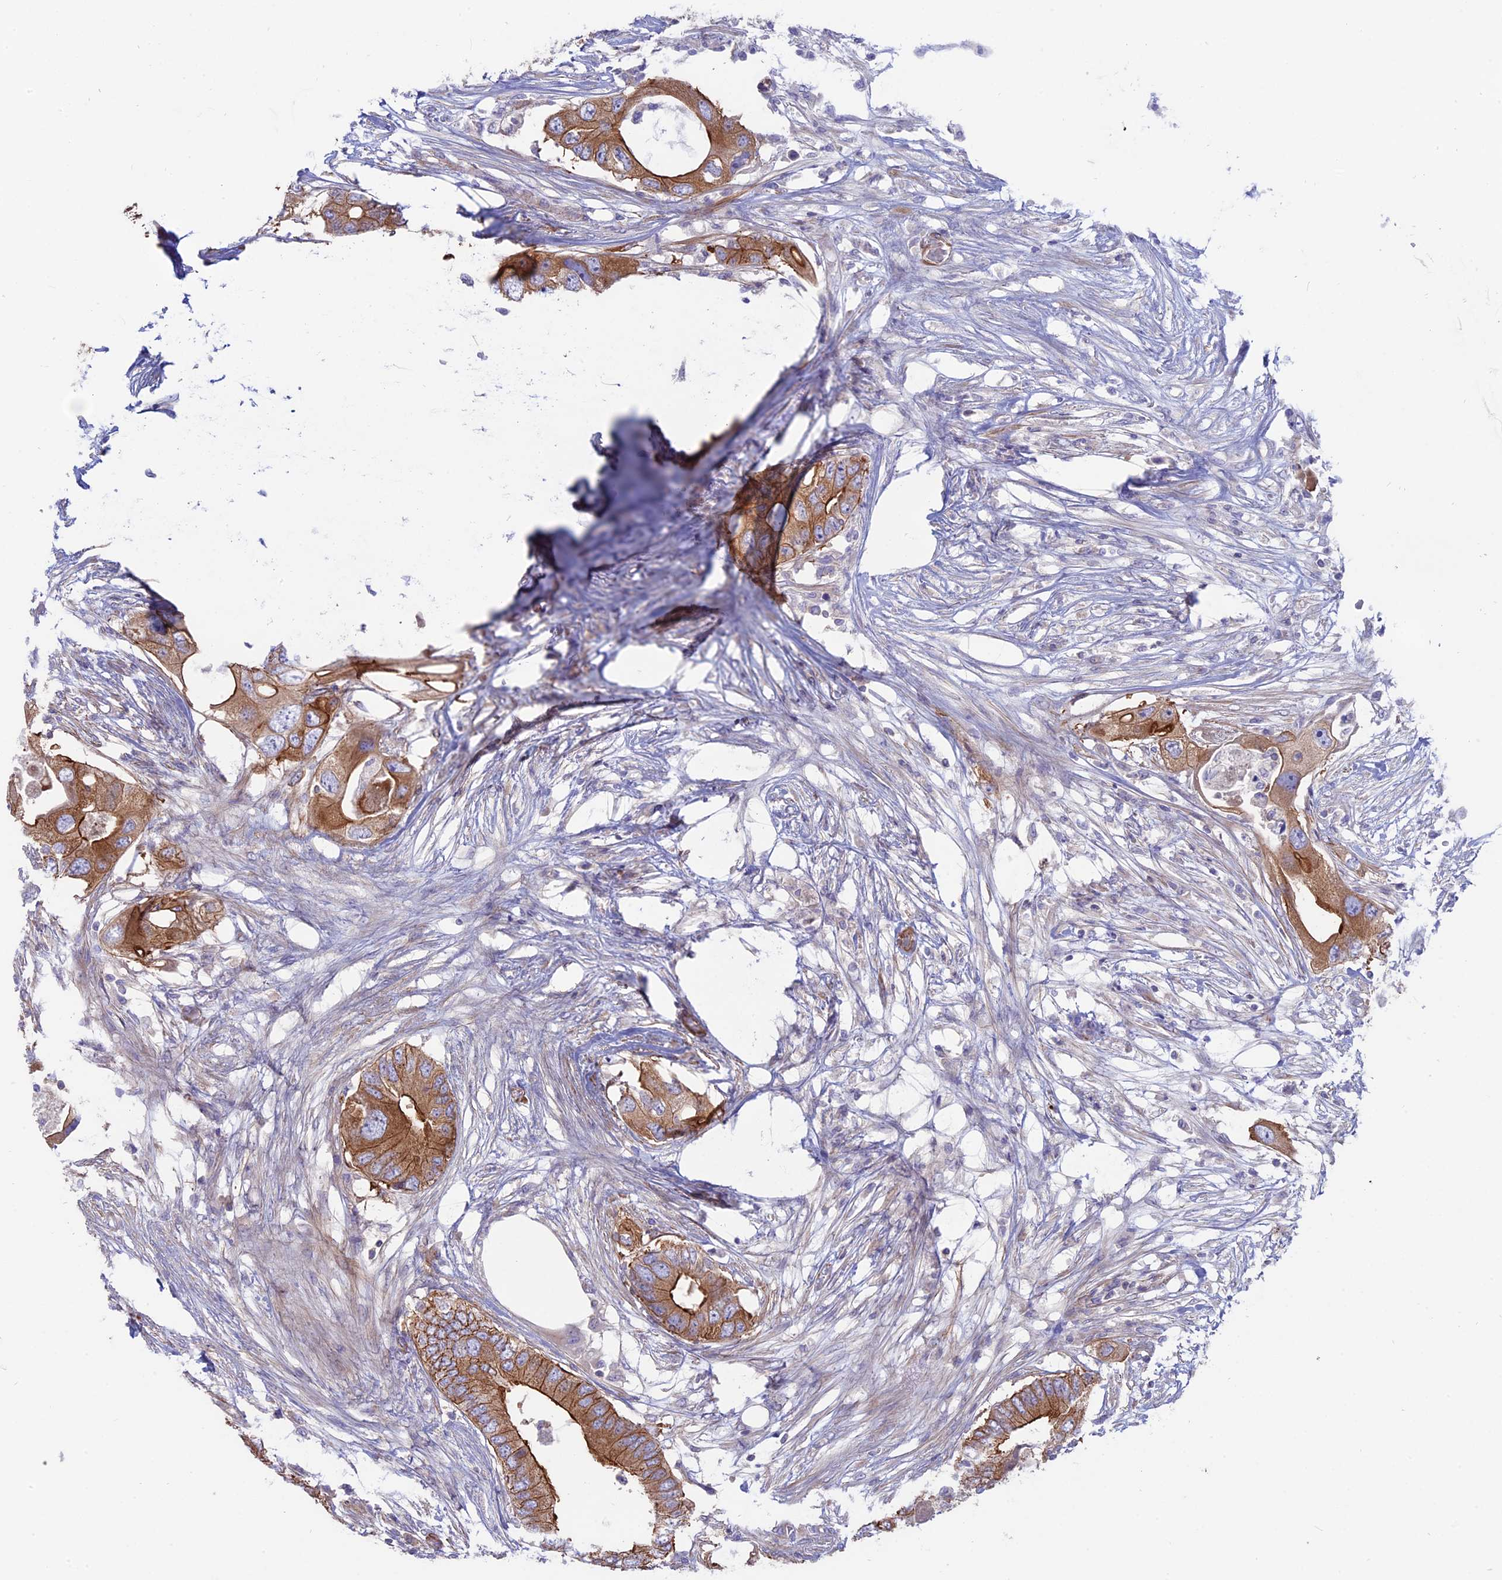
{"staining": {"intensity": "strong", "quantity": ">75%", "location": "cytoplasmic/membranous"}, "tissue": "colorectal cancer", "cell_type": "Tumor cells", "image_type": "cancer", "snomed": [{"axis": "morphology", "description": "Adenocarcinoma, NOS"}, {"axis": "topography", "description": "Colon"}], "caption": "Human colorectal adenocarcinoma stained with a brown dye displays strong cytoplasmic/membranous positive staining in about >75% of tumor cells.", "gene": "MYO5B", "patient": {"sex": "male", "age": 71}}